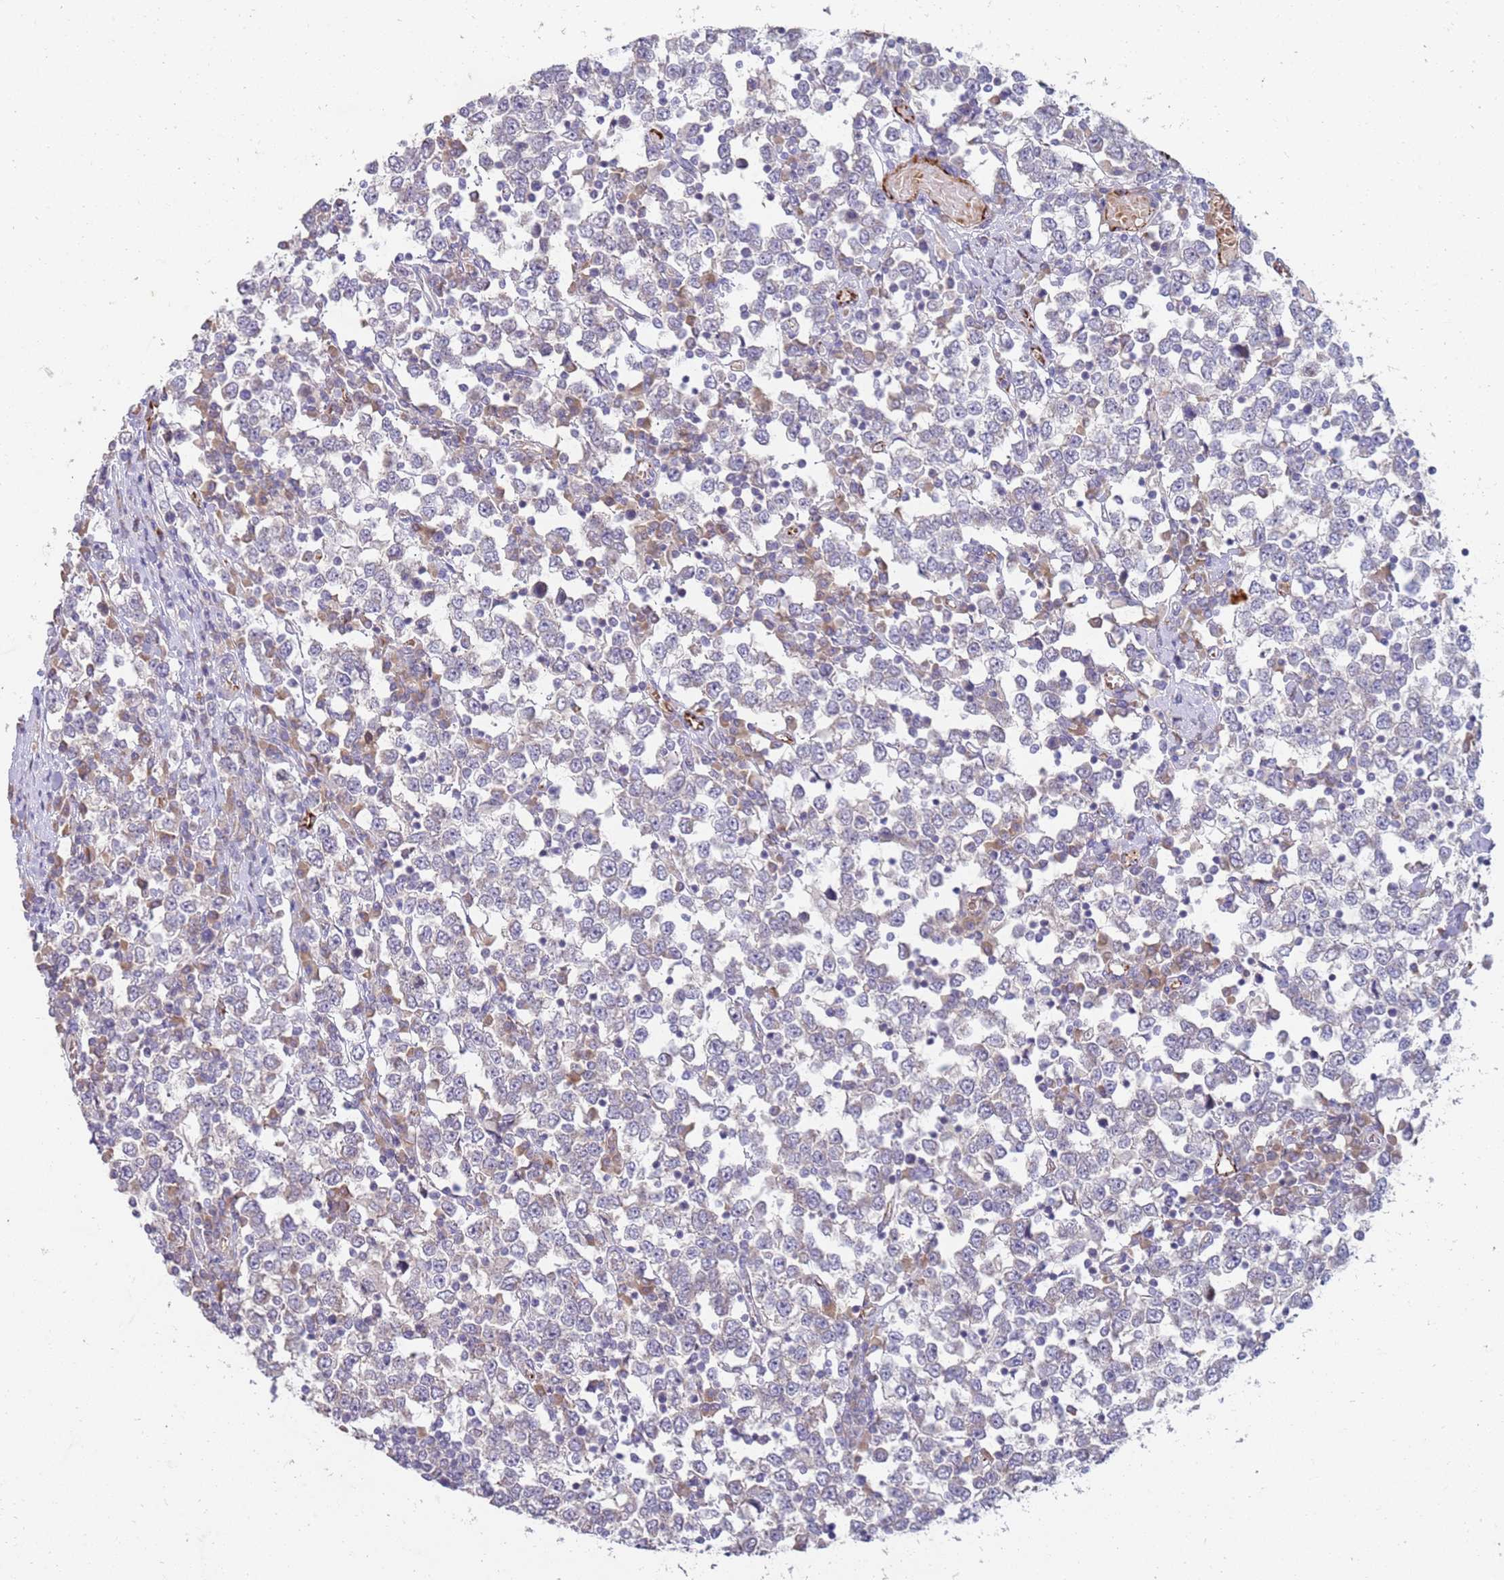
{"staining": {"intensity": "negative", "quantity": "none", "location": "none"}, "tissue": "testis cancer", "cell_type": "Tumor cells", "image_type": "cancer", "snomed": [{"axis": "morphology", "description": "Seminoma, NOS"}, {"axis": "topography", "description": "Testis"}], "caption": "This is a histopathology image of immunohistochemistry staining of testis cancer, which shows no expression in tumor cells.", "gene": "NMUR2", "patient": {"sex": "male", "age": 65}}